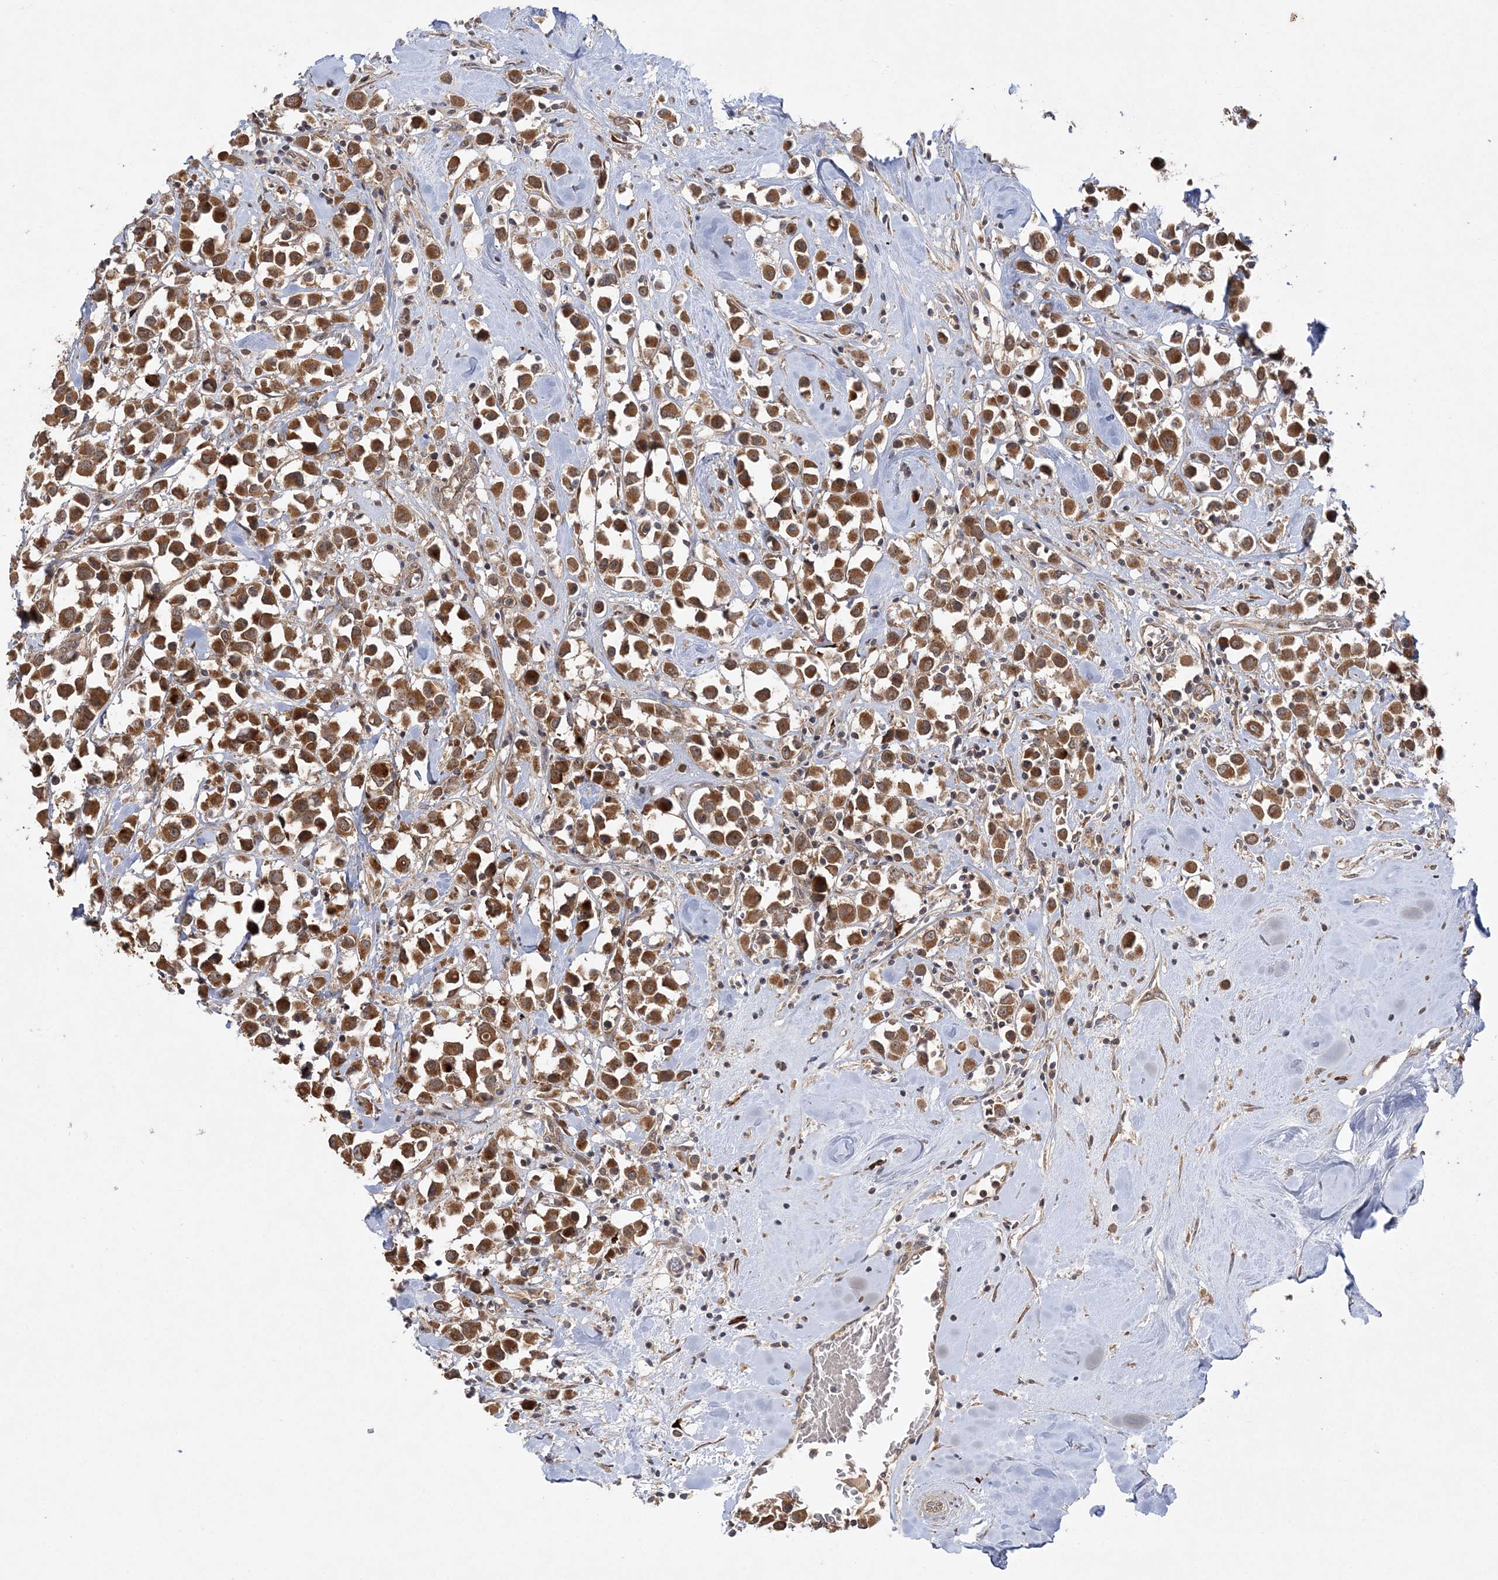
{"staining": {"intensity": "strong", "quantity": ">75%", "location": "cytoplasmic/membranous"}, "tissue": "breast cancer", "cell_type": "Tumor cells", "image_type": "cancer", "snomed": [{"axis": "morphology", "description": "Duct carcinoma"}, {"axis": "topography", "description": "Breast"}], "caption": "Strong cytoplasmic/membranous protein positivity is appreciated in approximately >75% of tumor cells in breast infiltrating ductal carcinoma.", "gene": "MMADHC", "patient": {"sex": "female", "age": 61}}